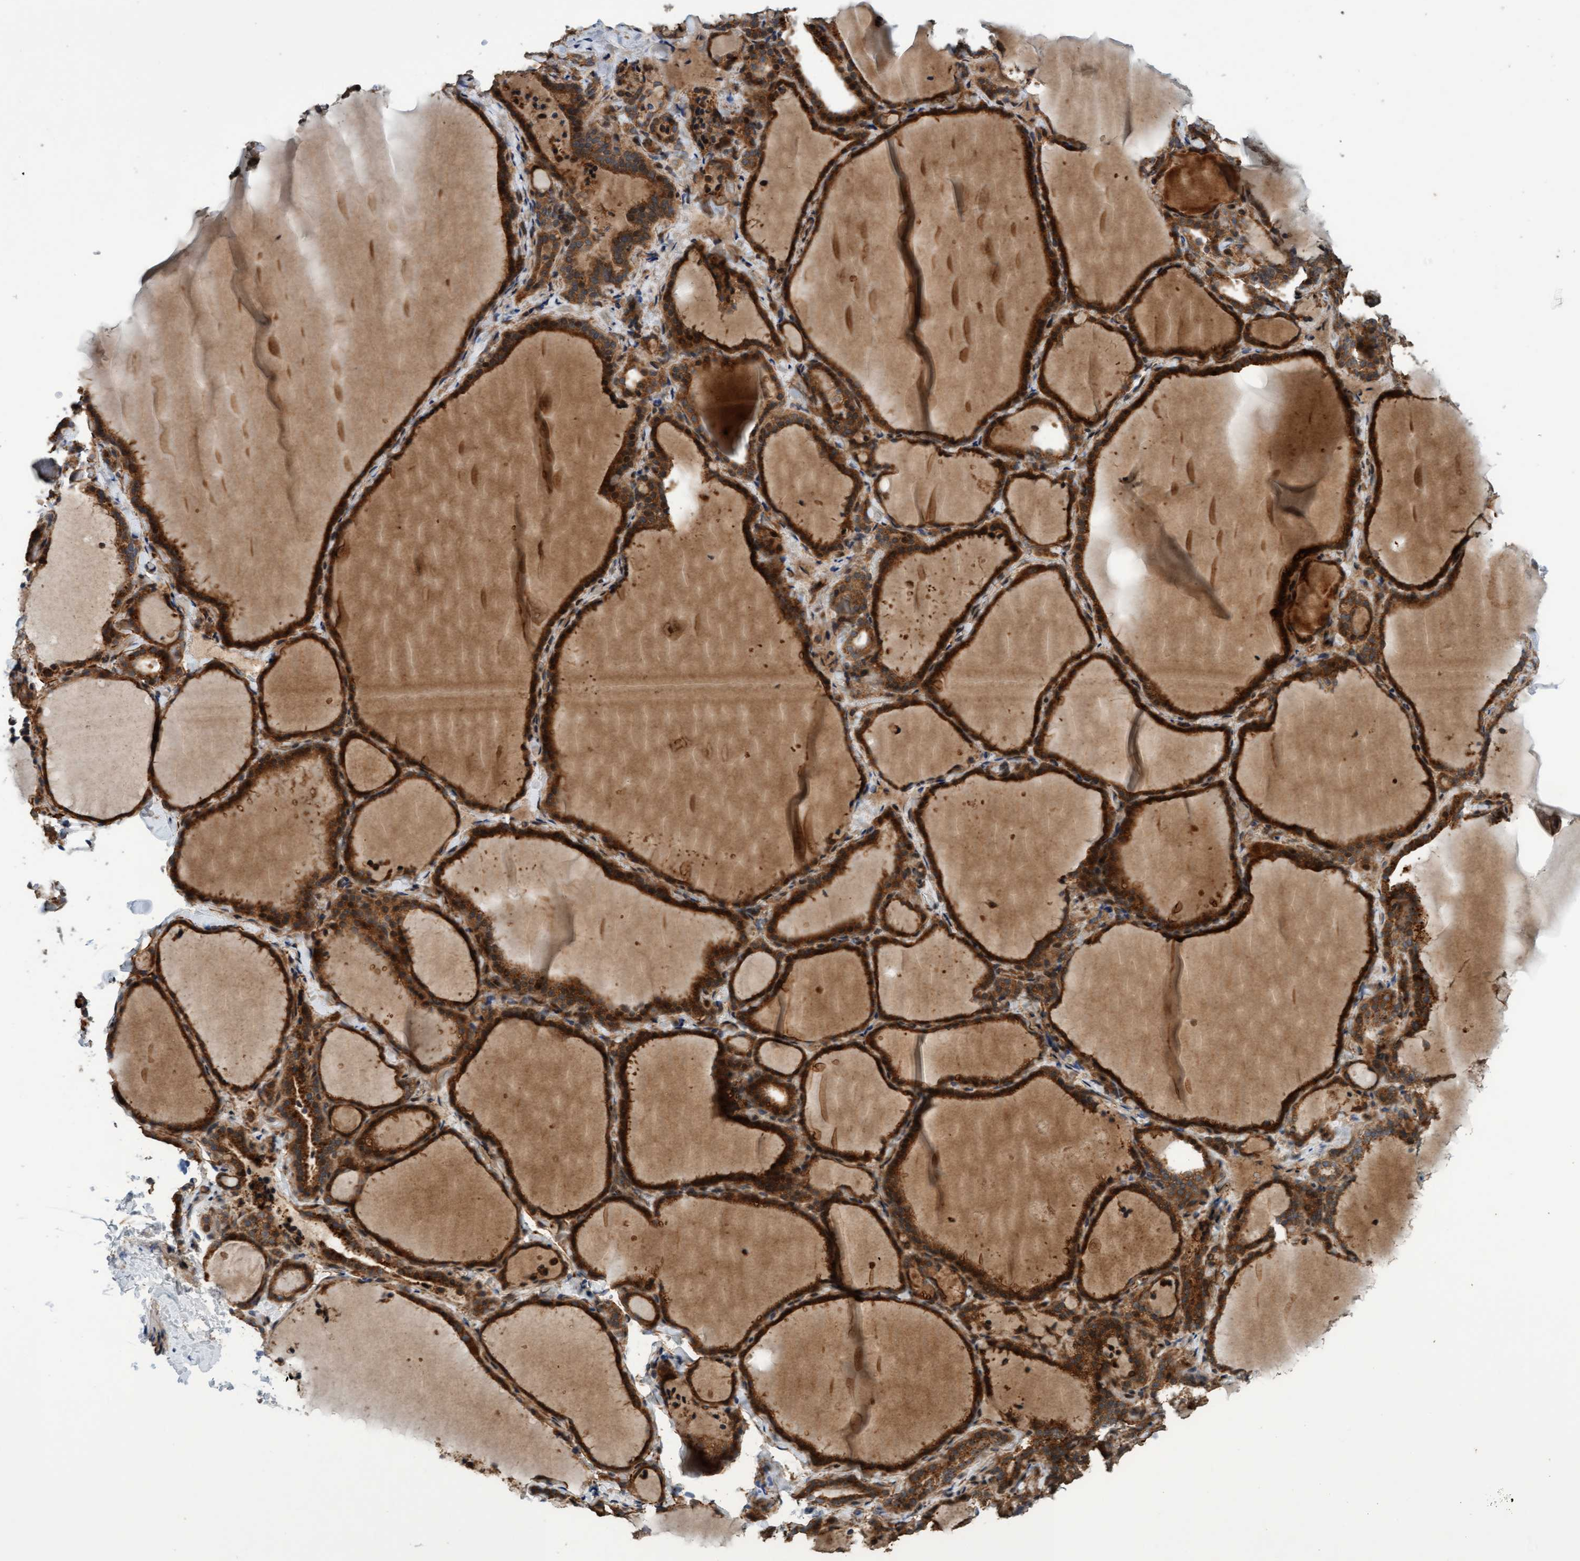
{"staining": {"intensity": "strong", "quantity": ">75%", "location": "cytoplasmic/membranous"}, "tissue": "thyroid gland", "cell_type": "Glandular cells", "image_type": "normal", "snomed": [{"axis": "morphology", "description": "Normal tissue, NOS"}, {"axis": "topography", "description": "Thyroid gland"}], "caption": "Thyroid gland stained with DAB (3,3'-diaminobenzidine) immunohistochemistry displays high levels of strong cytoplasmic/membranous positivity in about >75% of glandular cells.", "gene": "MLXIP", "patient": {"sex": "female", "age": 22}}